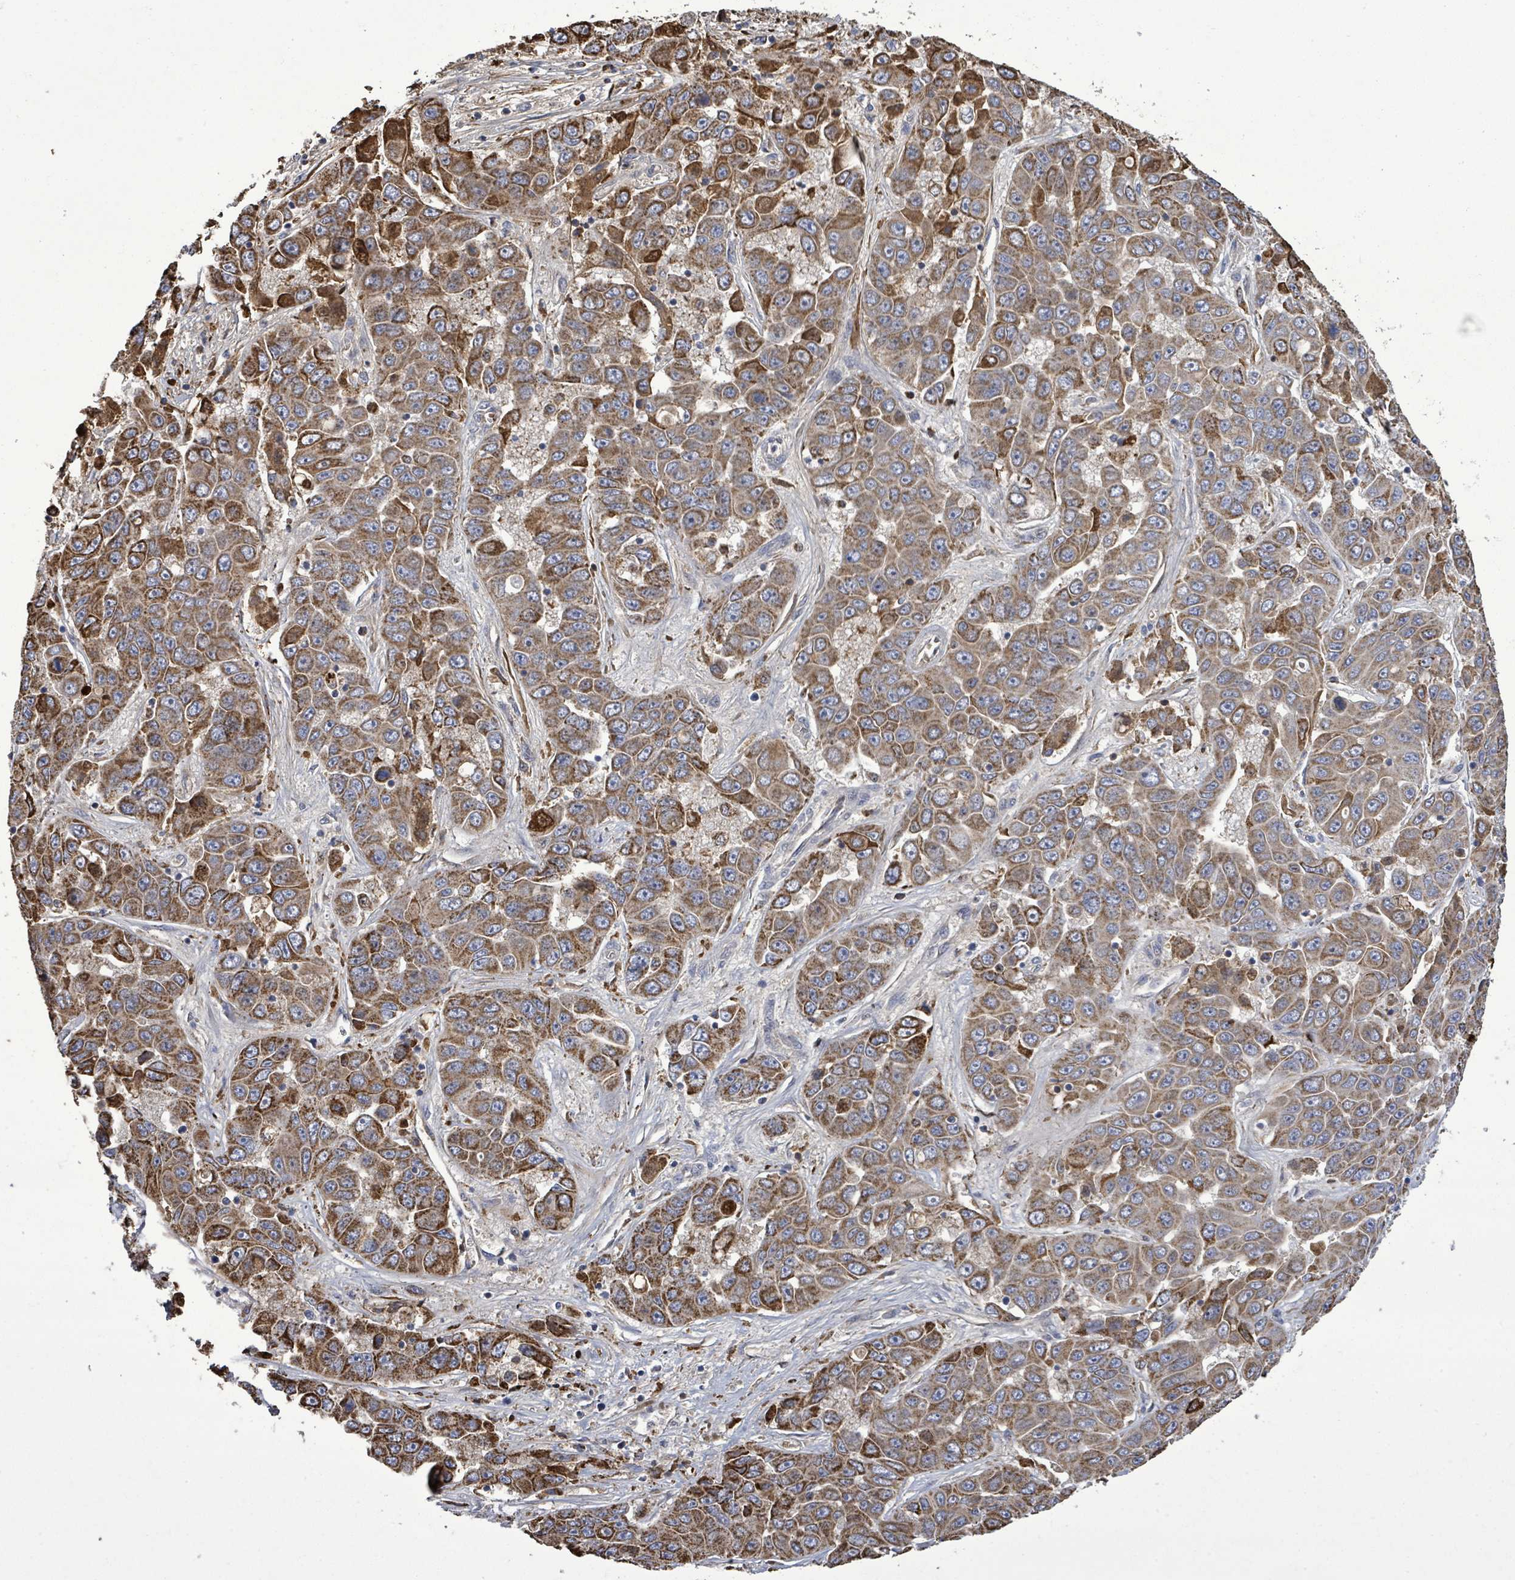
{"staining": {"intensity": "strong", "quantity": ">75%", "location": "cytoplasmic/membranous"}, "tissue": "liver cancer", "cell_type": "Tumor cells", "image_type": "cancer", "snomed": [{"axis": "morphology", "description": "Cholangiocarcinoma"}, {"axis": "topography", "description": "Liver"}], "caption": "This histopathology image shows cholangiocarcinoma (liver) stained with immunohistochemistry to label a protein in brown. The cytoplasmic/membranous of tumor cells show strong positivity for the protein. Nuclei are counter-stained blue.", "gene": "MTMR12", "patient": {"sex": "female", "age": 52}}